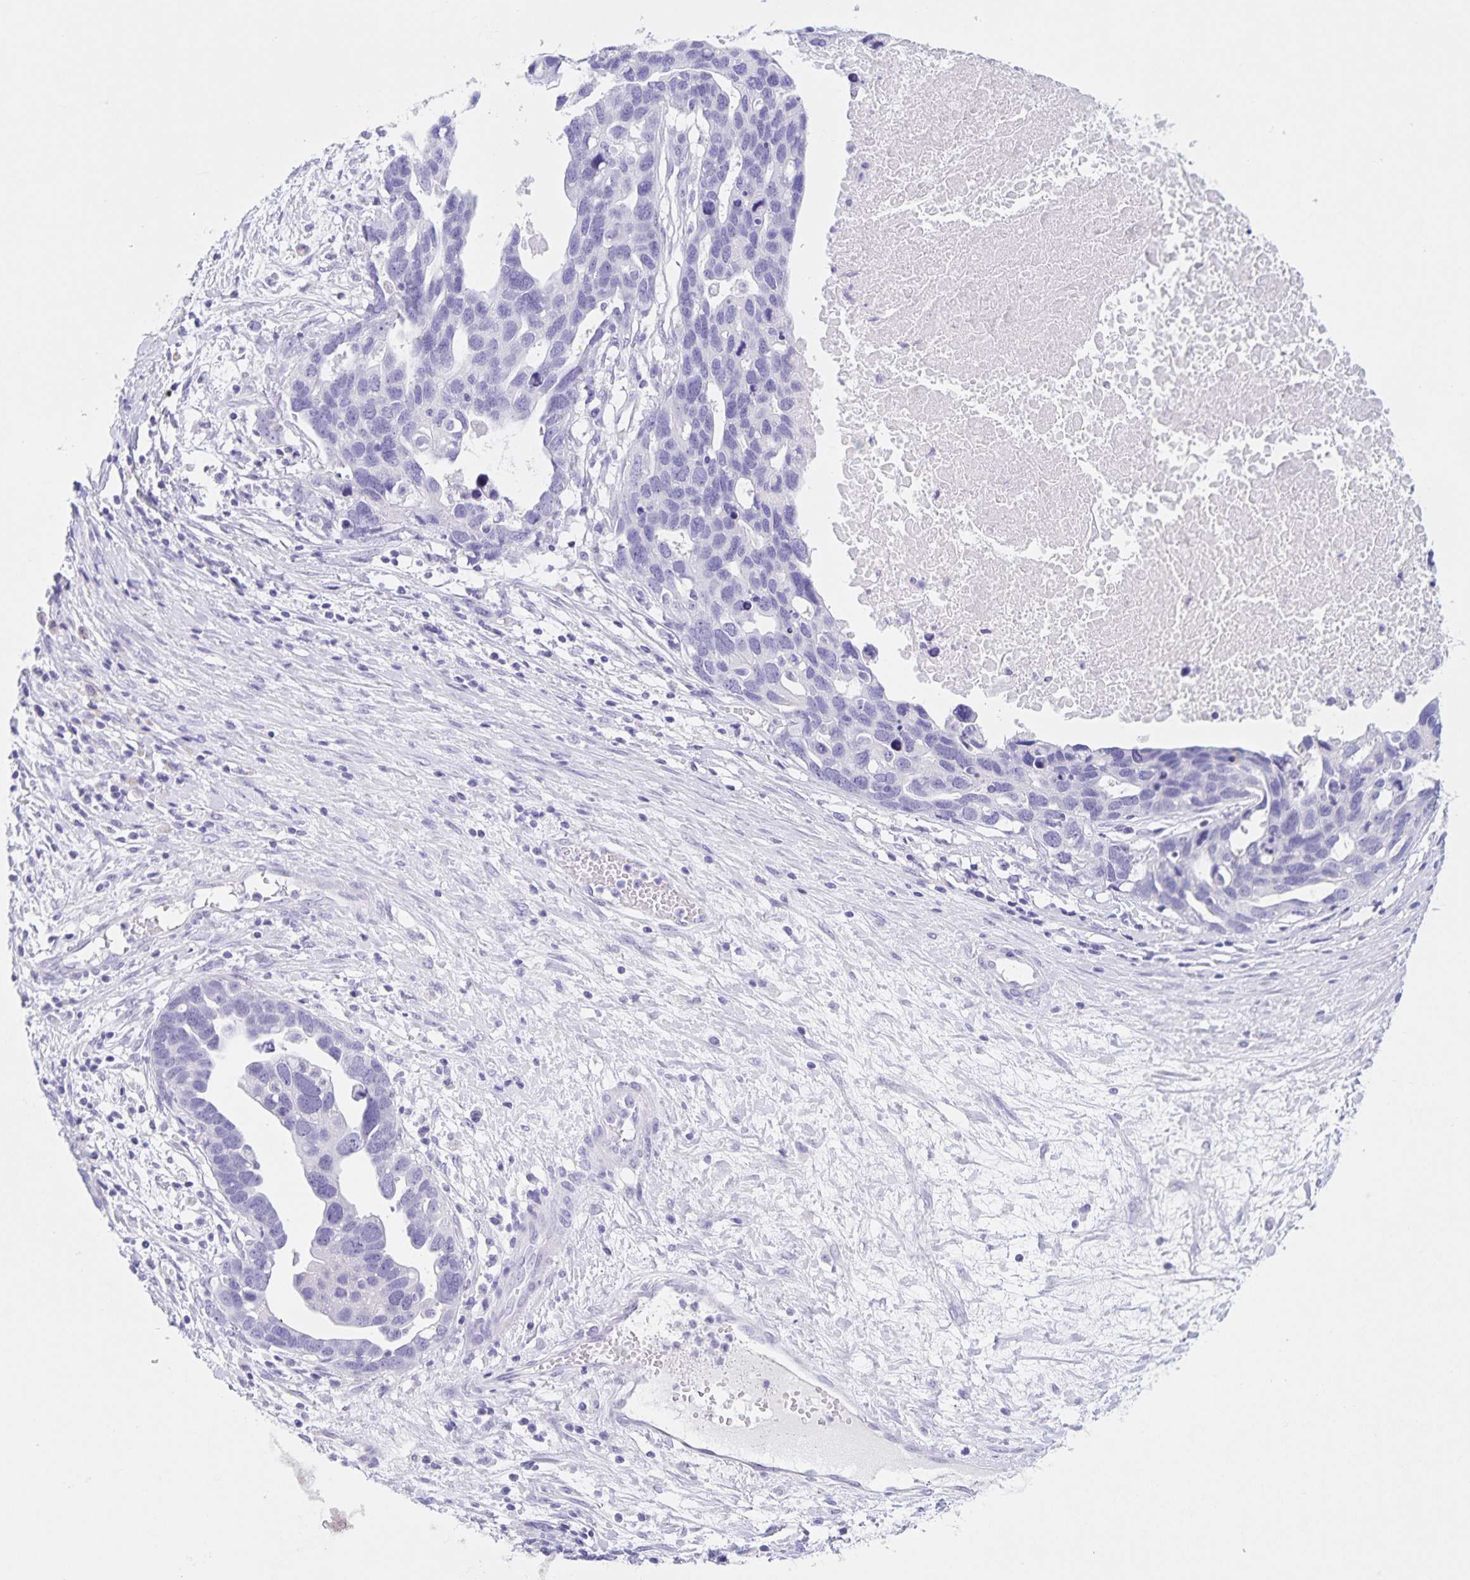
{"staining": {"intensity": "negative", "quantity": "none", "location": "none"}, "tissue": "ovarian cancer", "cell_type": "Tumor cells", "image_type": "cancer", "snomed": [{"axis": "morphology", "description": "Cystadenocarcinoma, serous, NOS"}, {"axis": "topography", "description": "Ovary"}], "caption": "Human serous cystadenocarcinoma (ovarian) stained for a protein using immunohistochemistry demonstrates no staining in tumor cells.", "gene": "TGIF2LX", "patient": {"sex": "female", "age": 54}}